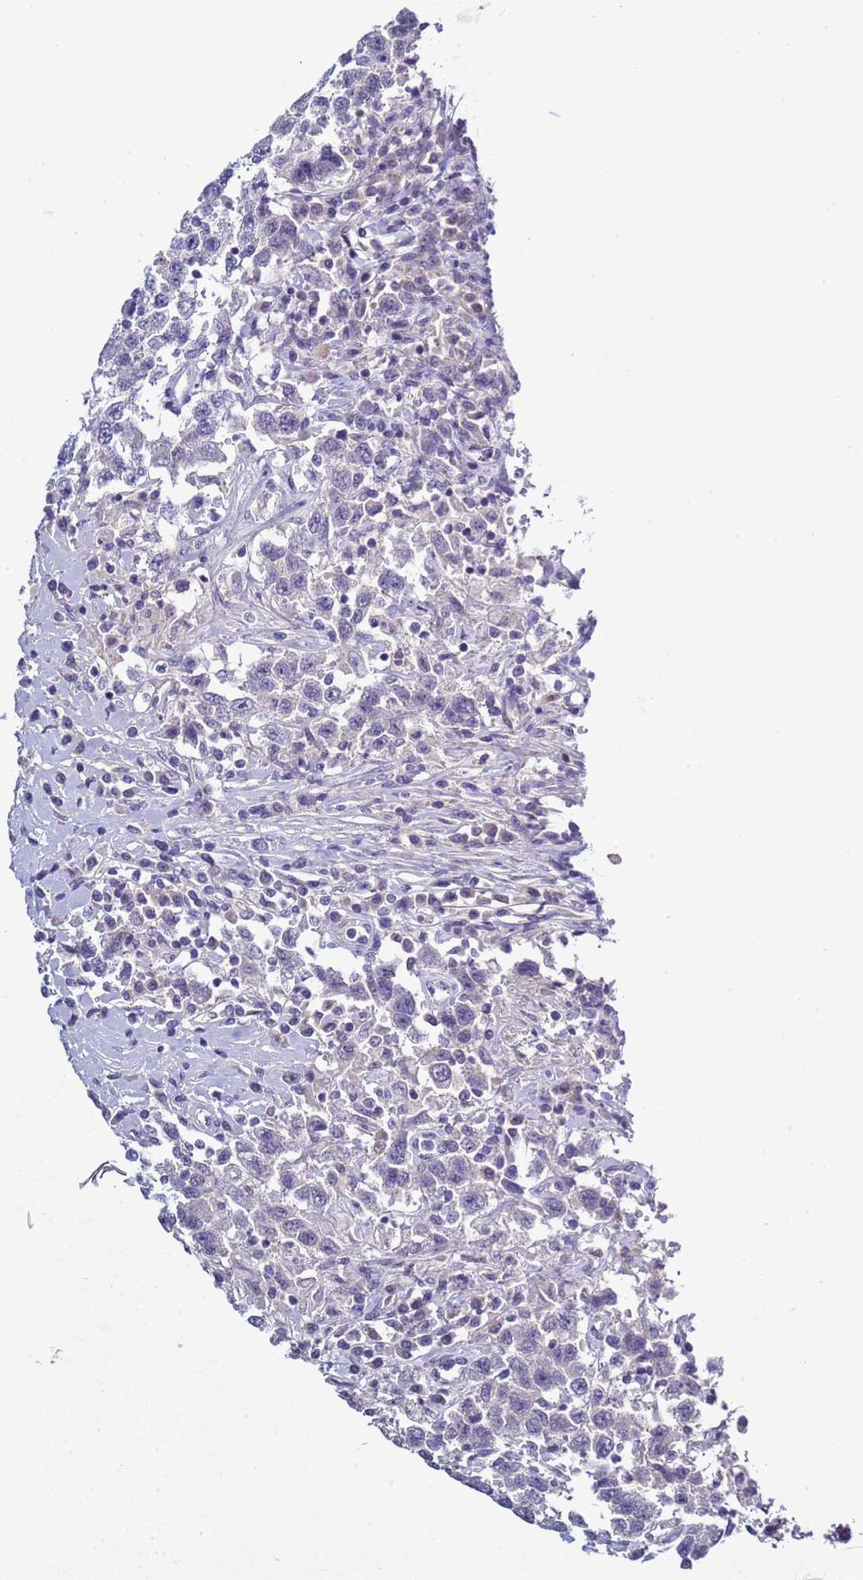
{"staining": {"intensity": "negative", "quantity": "none", "location": "none"}, "tissue": "testis cancer", "cell_type": "Tumor cells", "image_type": "cancer", "snomed": [{"axis": "morphology", "description": "Seminoma, NOS"}, {"axis": "topography", "description": "Testis"}], "caption": "Human seminoma (testis) stained for a protein using IHC exhibits no expression in tumor cells.", "gene": "TRIM51", "patient": {"sex": "male", "age": 41}}